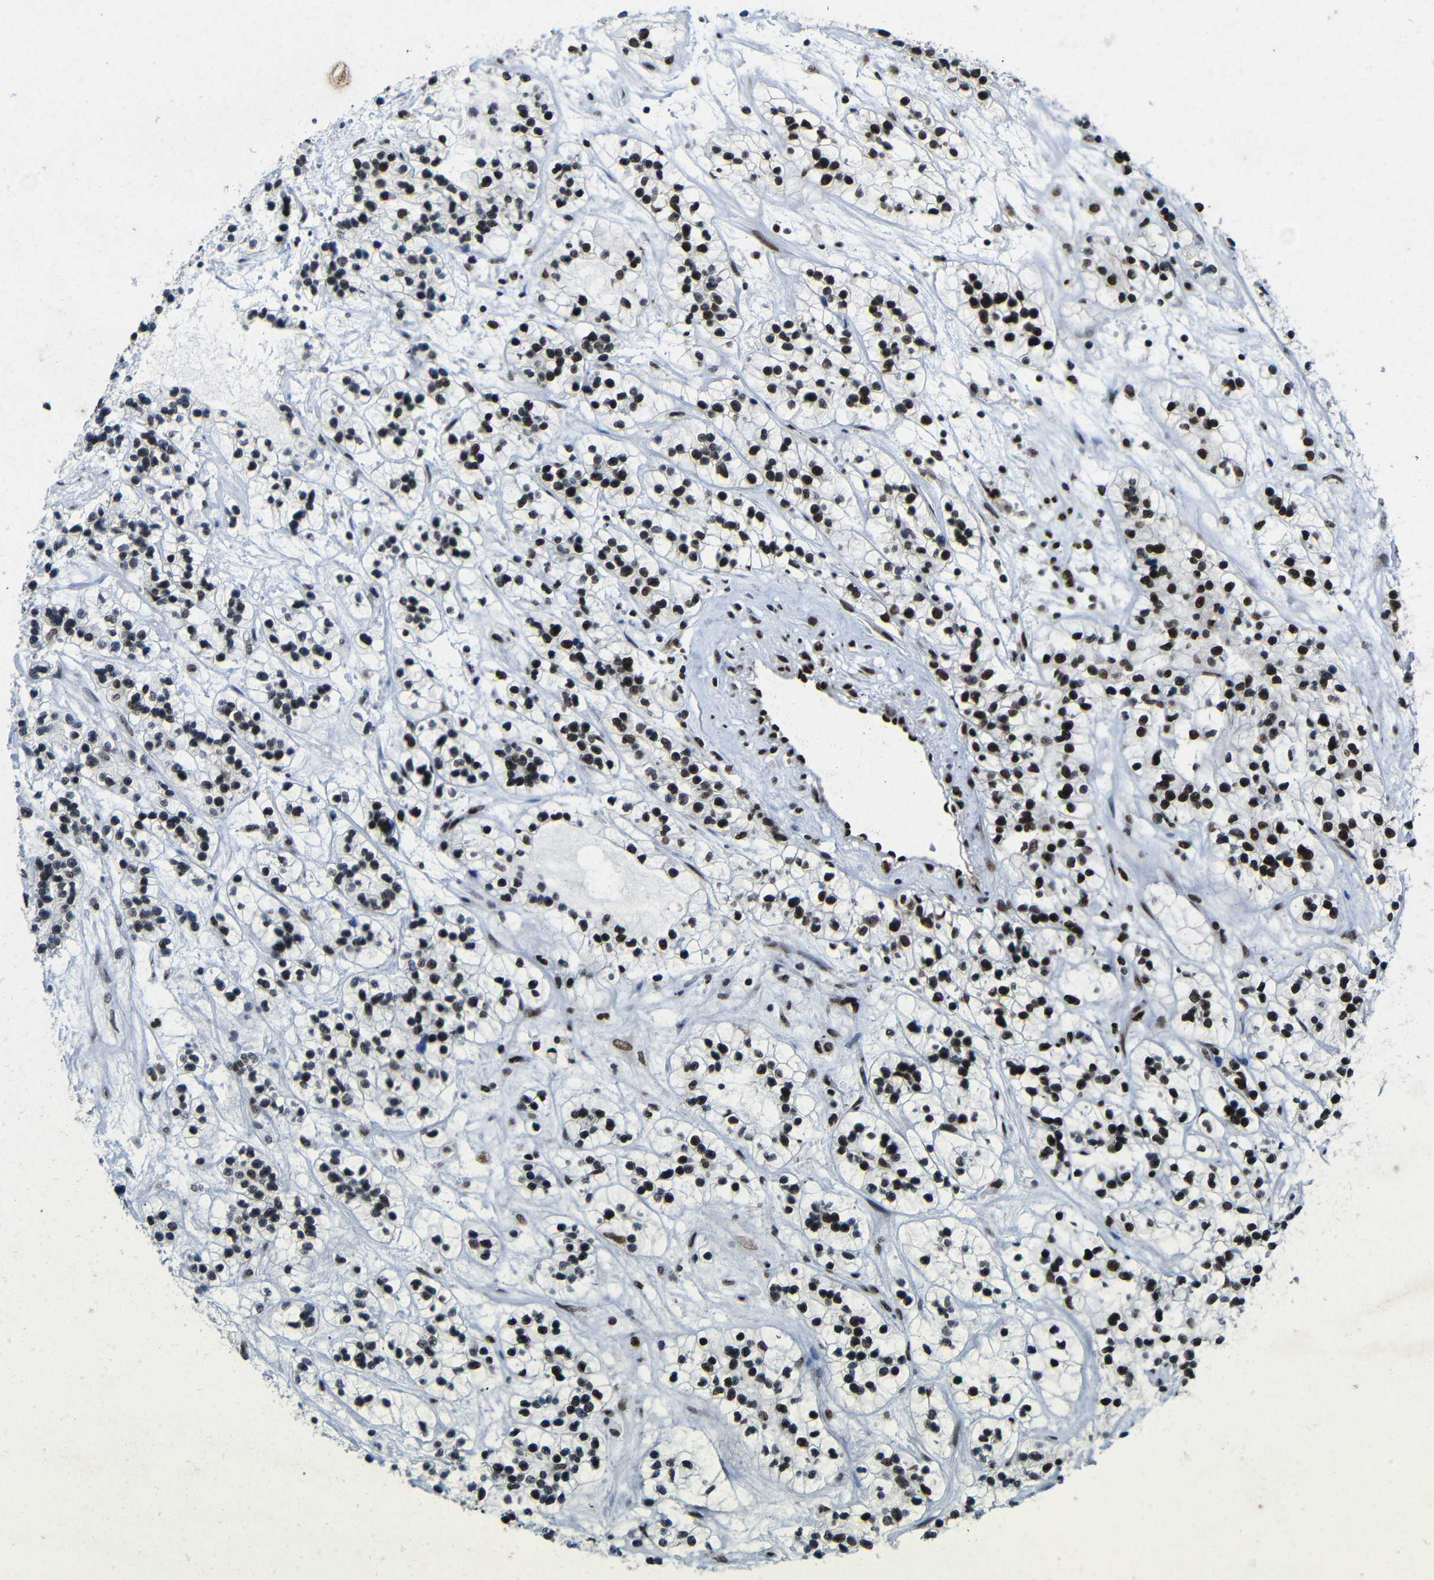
{"staining": {"intensity": "strong", "quantity": ">75%", "location": "nuclear"}, "tissue": "renal cancer", "cell_type": "Tumor cells", "image_type": "cancer", "snomed": [{"axis": "morphology", "description": "Adenocarcinoma, NOS"}, {"axis": "topography", "description": "Kidney"}], "caption": "The image shows a brown stain indicating the presence of a protein in the nuclear of tumor cells in renal cancer (adenocarcinoma).", "gene": "PTBP1", "patient": {"sex": "female", "age": 57}}